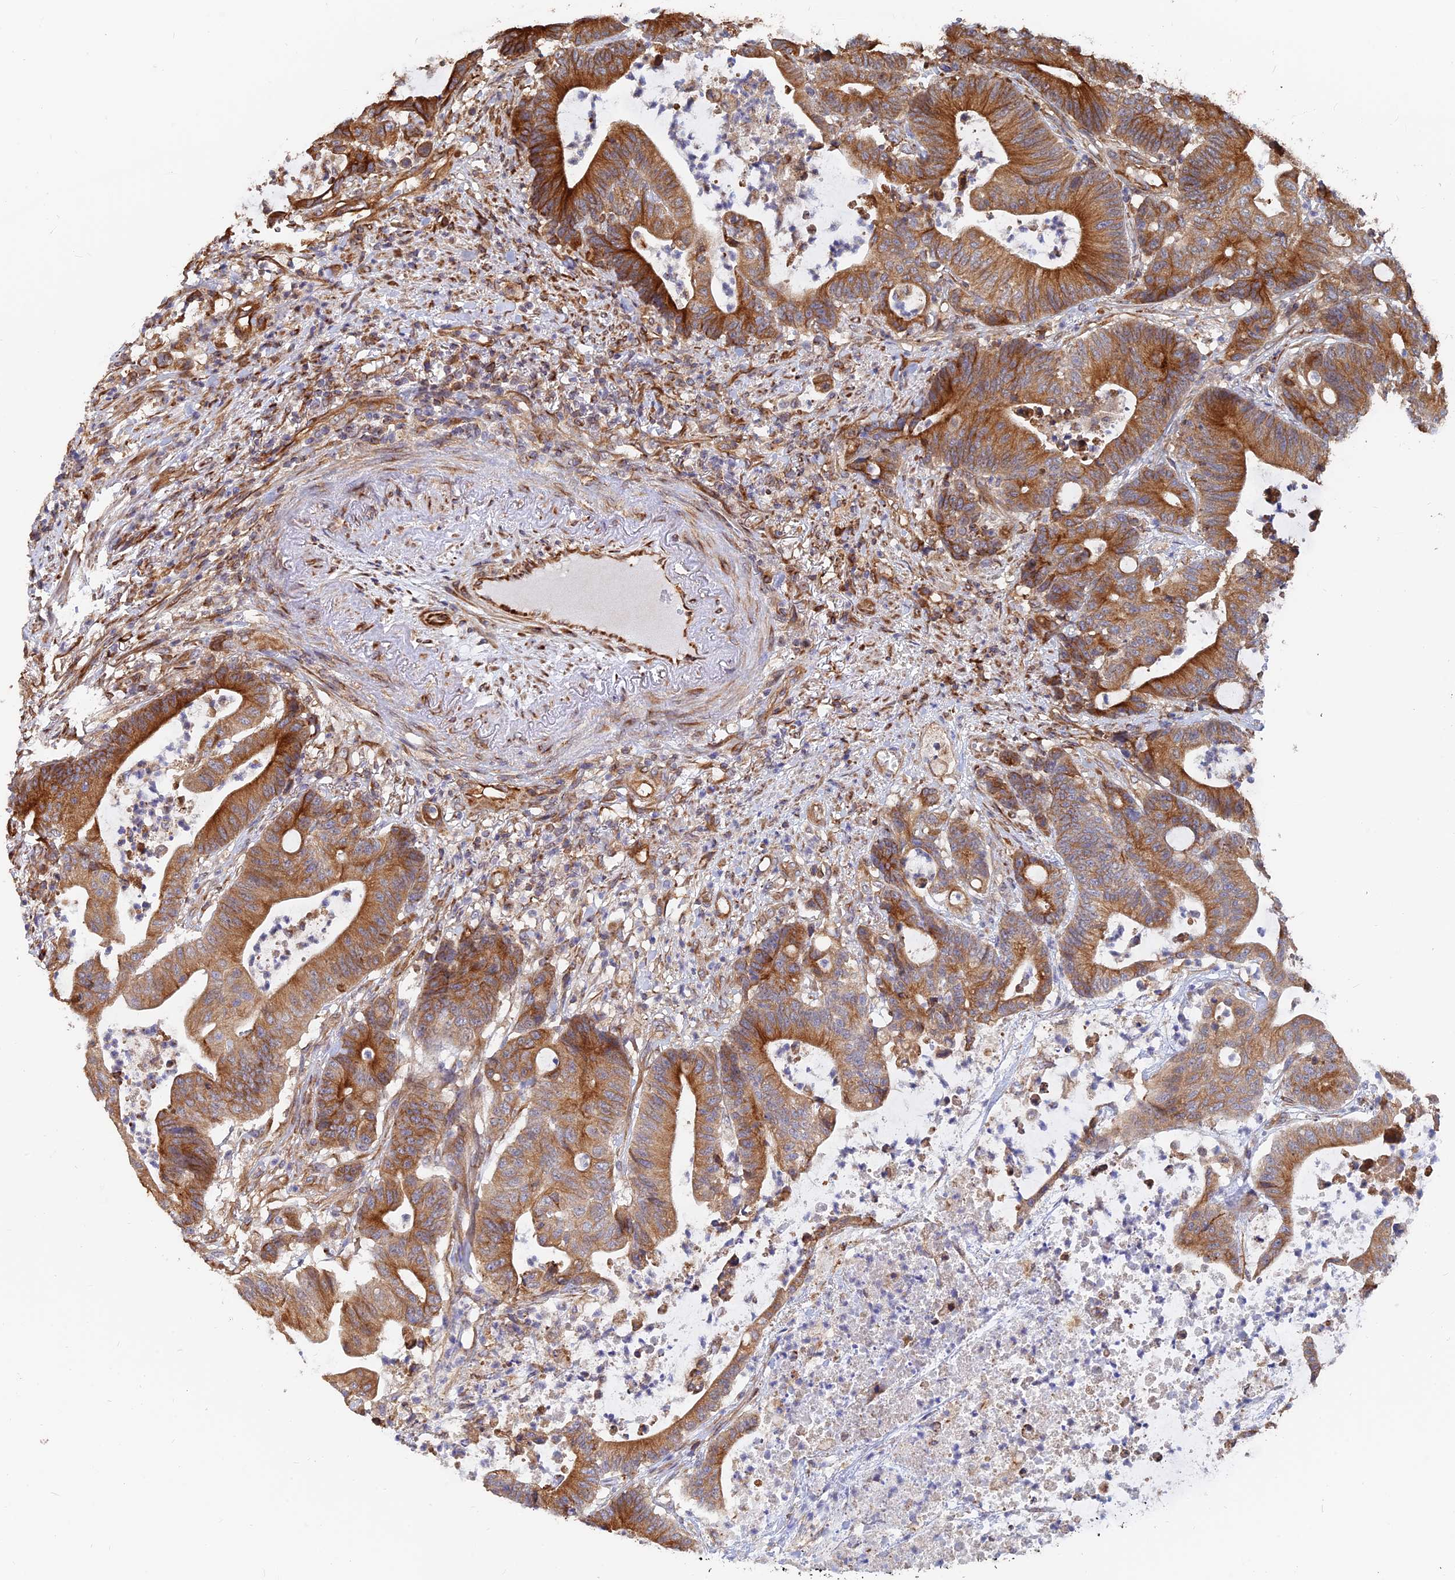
{"staining": {"intensity": "strong", "quantity": ">75%", "location": "cytoplasmic/membranous"}, "tissue": "colorectal cancer", "cell_type": "Tumor cells", "image_type": "cancer", "snomed": [{"axis": "morphology", "description": "Adenocarcinoma, NOS"}, {"axis": "topography", "description": "Colon"}], "caption": "Strong cytoplasmic/membranous positivity for a protein is seen in approximately >75% of tumor cells of adenocarcinoma (colorectal) using IHC.", "gene": "WBP11", "patient": {"sex": "female", "age": 84}}